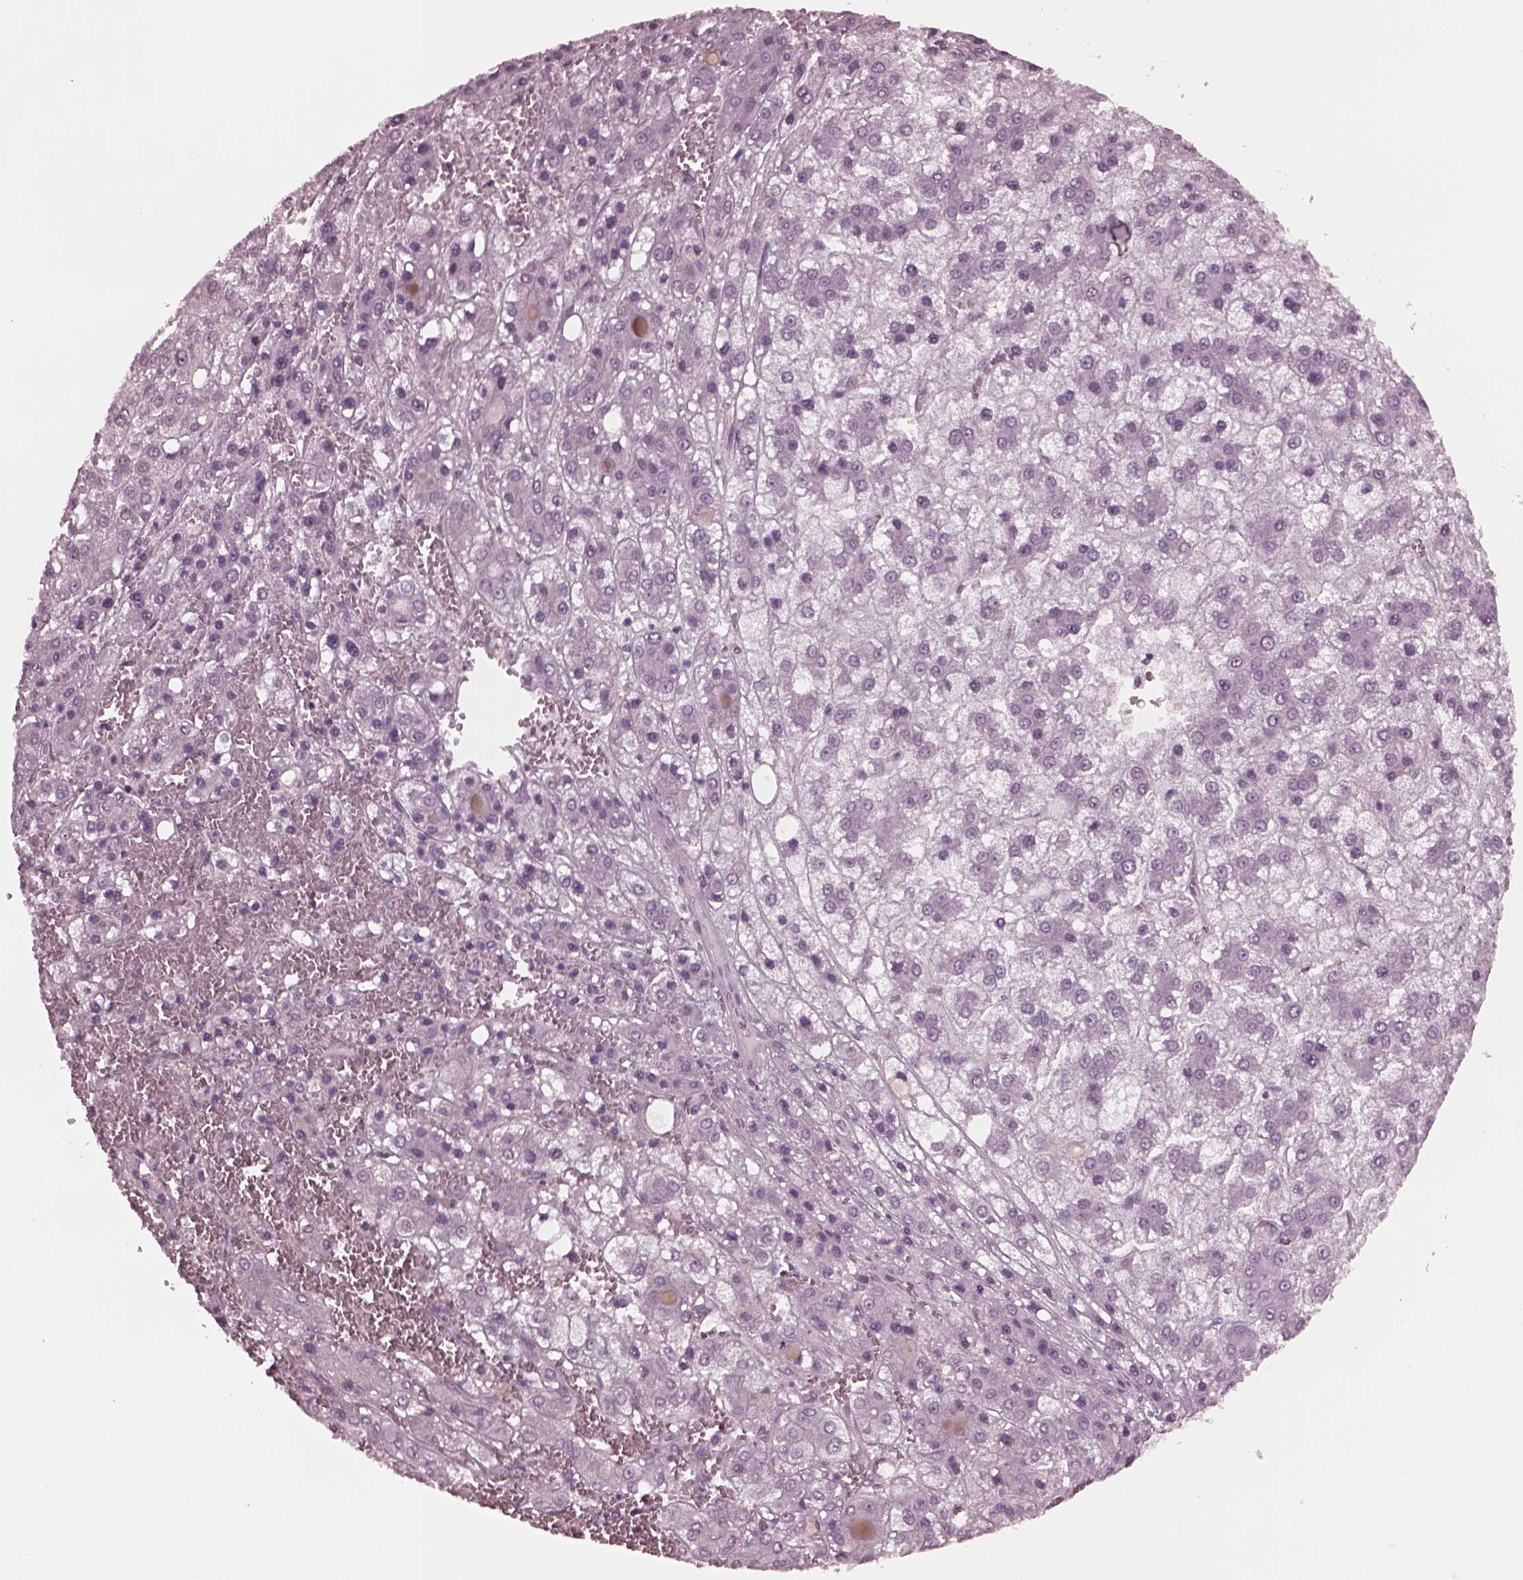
{"staining": {"intensity": "negative", "quantity": "none", "location": "none"}, "tissue": "liver cancer", "cell_type": "Tumor cells", "image_type": "cancer", "snomed": [{"axis": "morphology", "description": "Carcinoma, Hepatocellular, NOS"}, {"axis": "topography", "description": "Liver"}], "caption": "Tumor cells show no significant protein positivity in liver hepatocellular carcinoma. (IHC, brightfield microscopy, high magnification).", "gene": "YY2", "patient": {"sex": "male", "age": 73}}